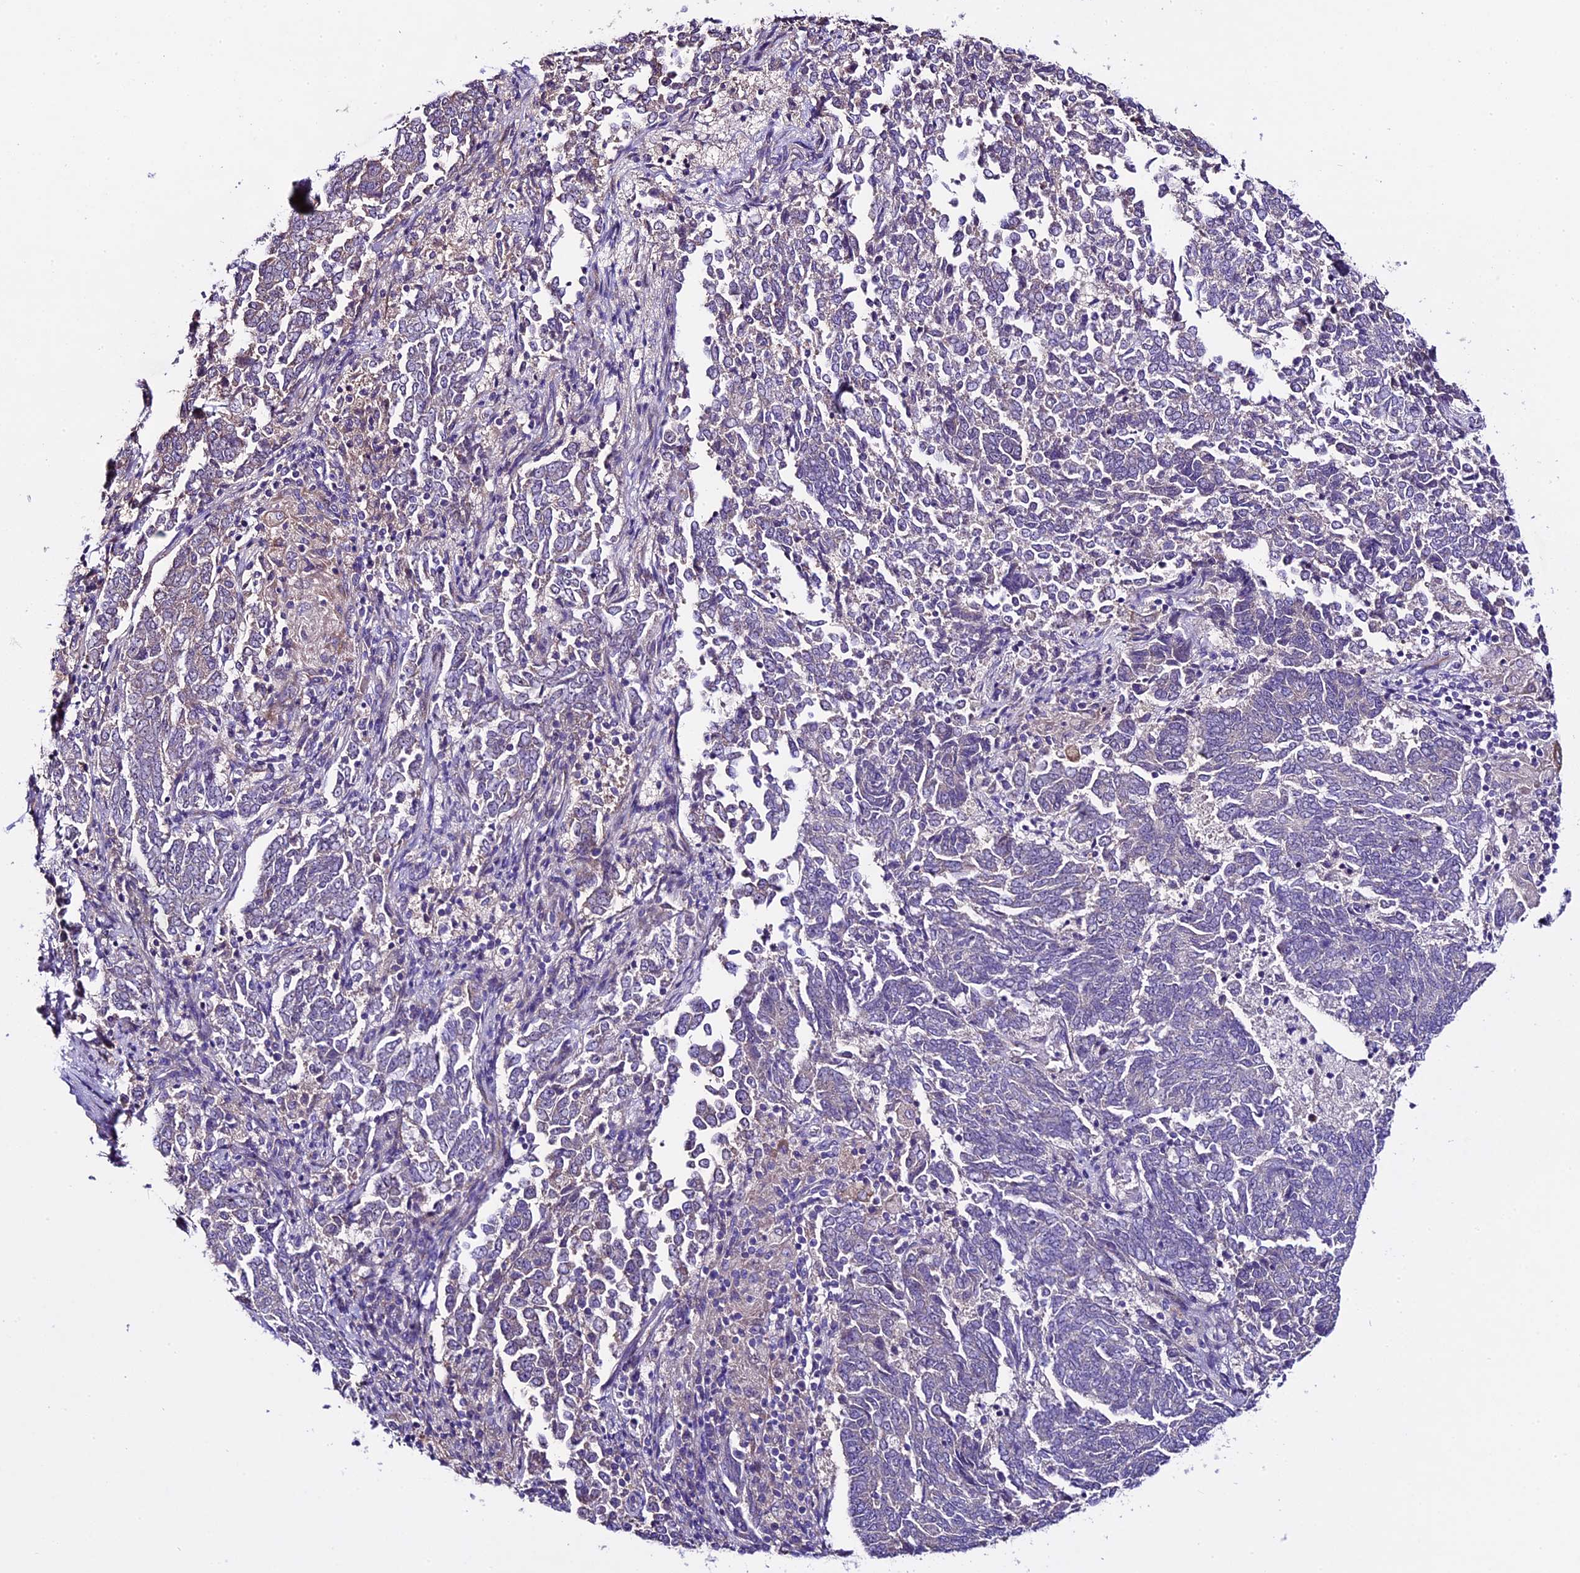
{"staining": {"intensity": "negative", "quantity": "none", "location": "none"}, "tissue": "endometrial cancer", "cell_type": "Tumor cells", "image_type": "cancer", "snomed": [{"axis": "morphology", "description": "Adenocarcinoma, NOS"}, {"axis": "topography", "description": "Endometrium"}], "caption": "Immunohistochemical staining of endometrial adenocarcinoma exhibits no significant expression in tumor cells.", "gene": "SPIRE1", "patient": {"sex": "female", "age": 80}}